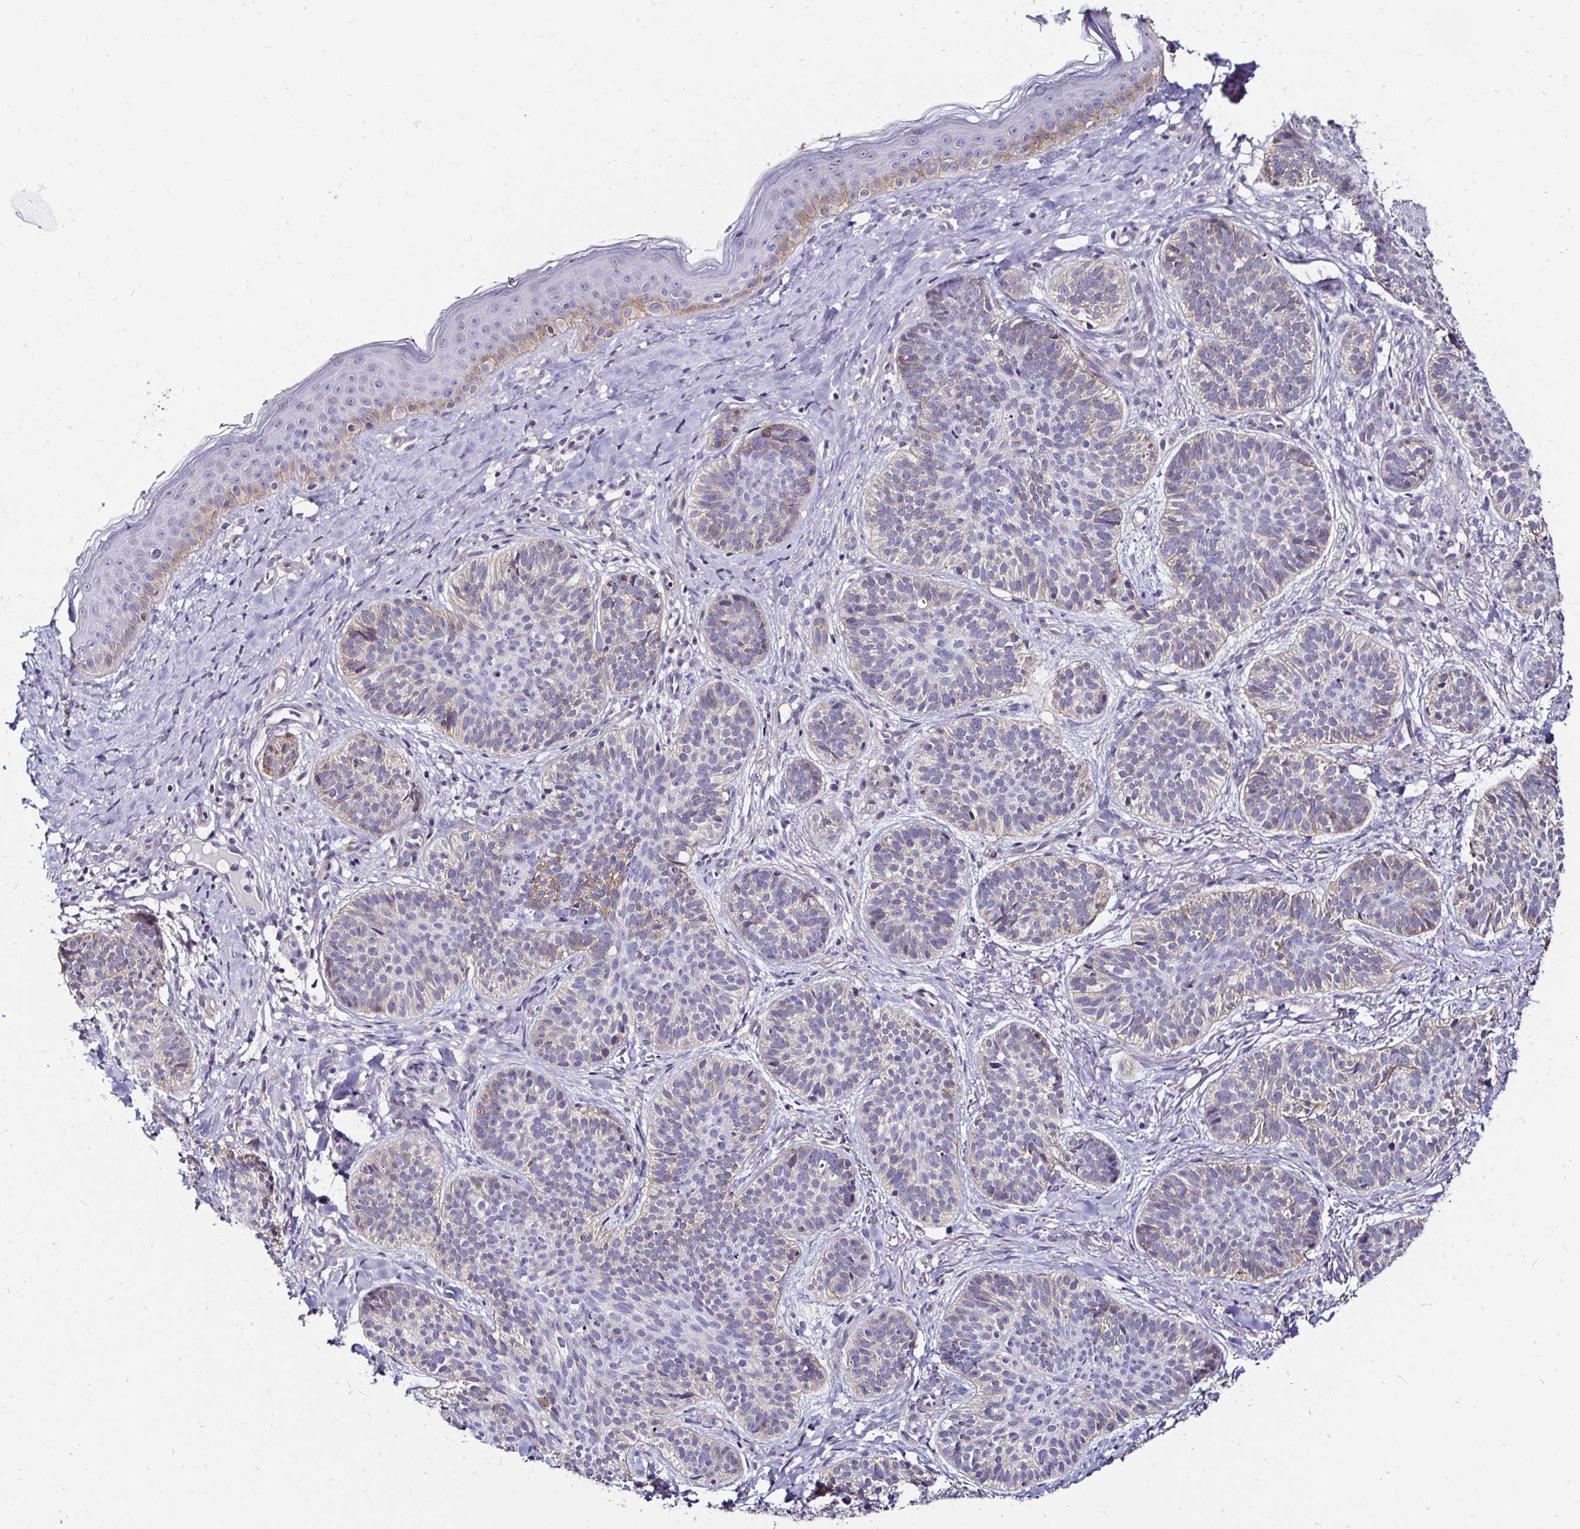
{"staining": {"intensity": "weak", "quantity": "<25%", "location": "cytoplasmic/membranous"}, "tissue": "skin cancer", "cell_type": "Tumor cells", "image_type": "cancer", "snomed": [{"axis": "morphology", "description": "Basal cell carcinoma"}, {"axis": "topography", "description": "Skin"}], "caption": "Tumor cells show no significant positivity in skin cancer (basal cell carcinoma). (DAB (3,3'-diaminobenzidine) immunohistochemistry (IHC), high magnification).", "gene": "ITGB1", "patient": {"sex": "male", "age": 54}}